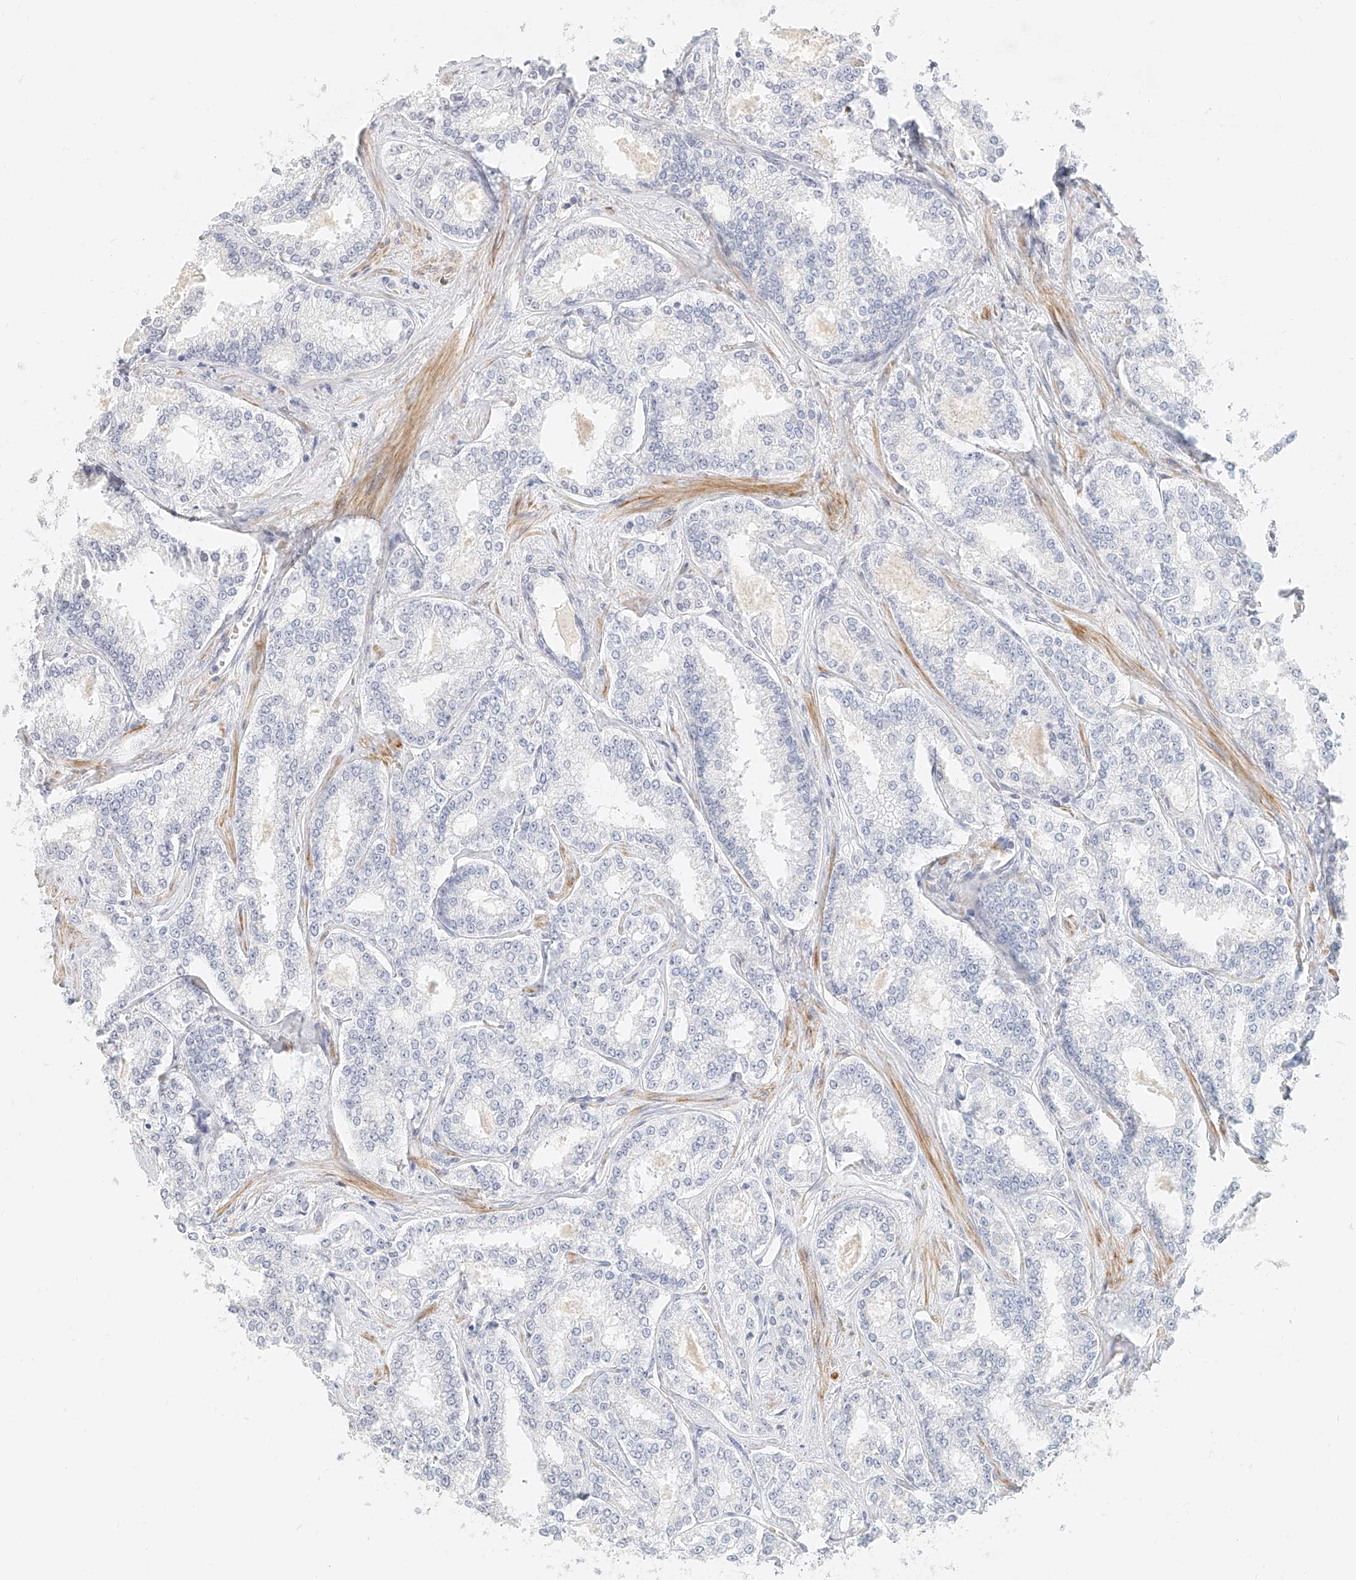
{"staining": {"intensity": "negative", "quantity": "none", "location": "none"}, "tissue": "prostate cancer", "cell_type": "Tumor cells", "image_type": "cancer", "snomed": [{"axis": "morphology", "description": "Normal tissue, NOS"}, {"axis": "morphology", "description": "Adenocarcinoma, High grade"}, {"axis": "topography", "description": "Prostate"}], "caption": "High magnification brightfield microscopy of high-grade adenocarcinoma (prostate) stained with DAB (3,3'-diaminobenzidine) (brown) and counterstained with hematoxylin (blue): tumor cells show no significant positivity.", "gene": "CXorf58", "patient": {"sex": "male", "age": 83}}